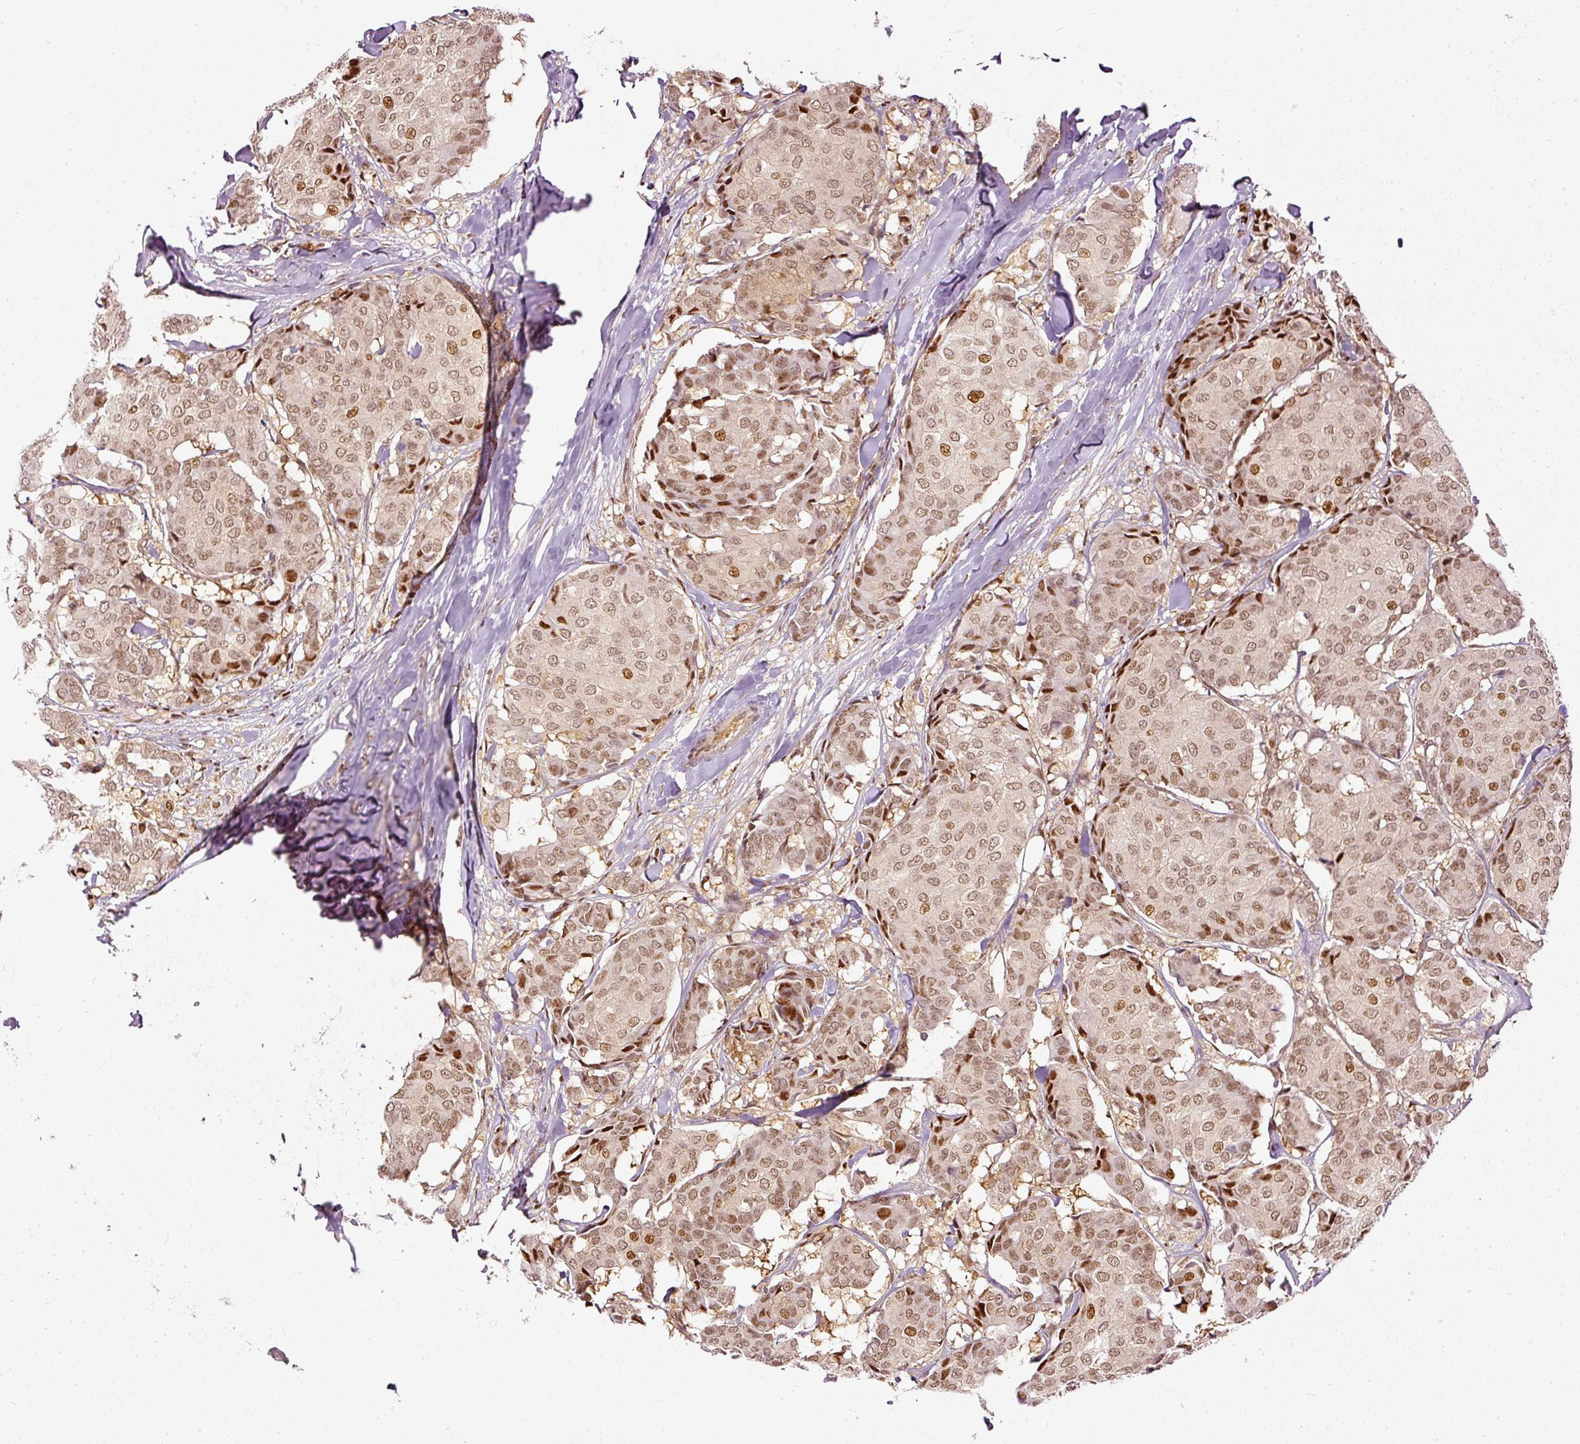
{"staining": {"intensity": "moderate", "quantity": ">75%", "location": "nuclear"}, "tissue": "breast cancer", "cell_type": "Tumor cells", "image_type": "cancer", "snomed": [{"axis": "morphology", "description": "Duct carcinoma"}, {"axis": "topography", "description": "Breast"}], "caption": "DAB (3,3'-diaminobenzidine) immunohistochemical staining of human breast cancer demonstrates moderate nuclear protein expression in about >75% of tumor cells.", "gene": "ZNF778", "patient": {"sex": "female", "age": 75}}